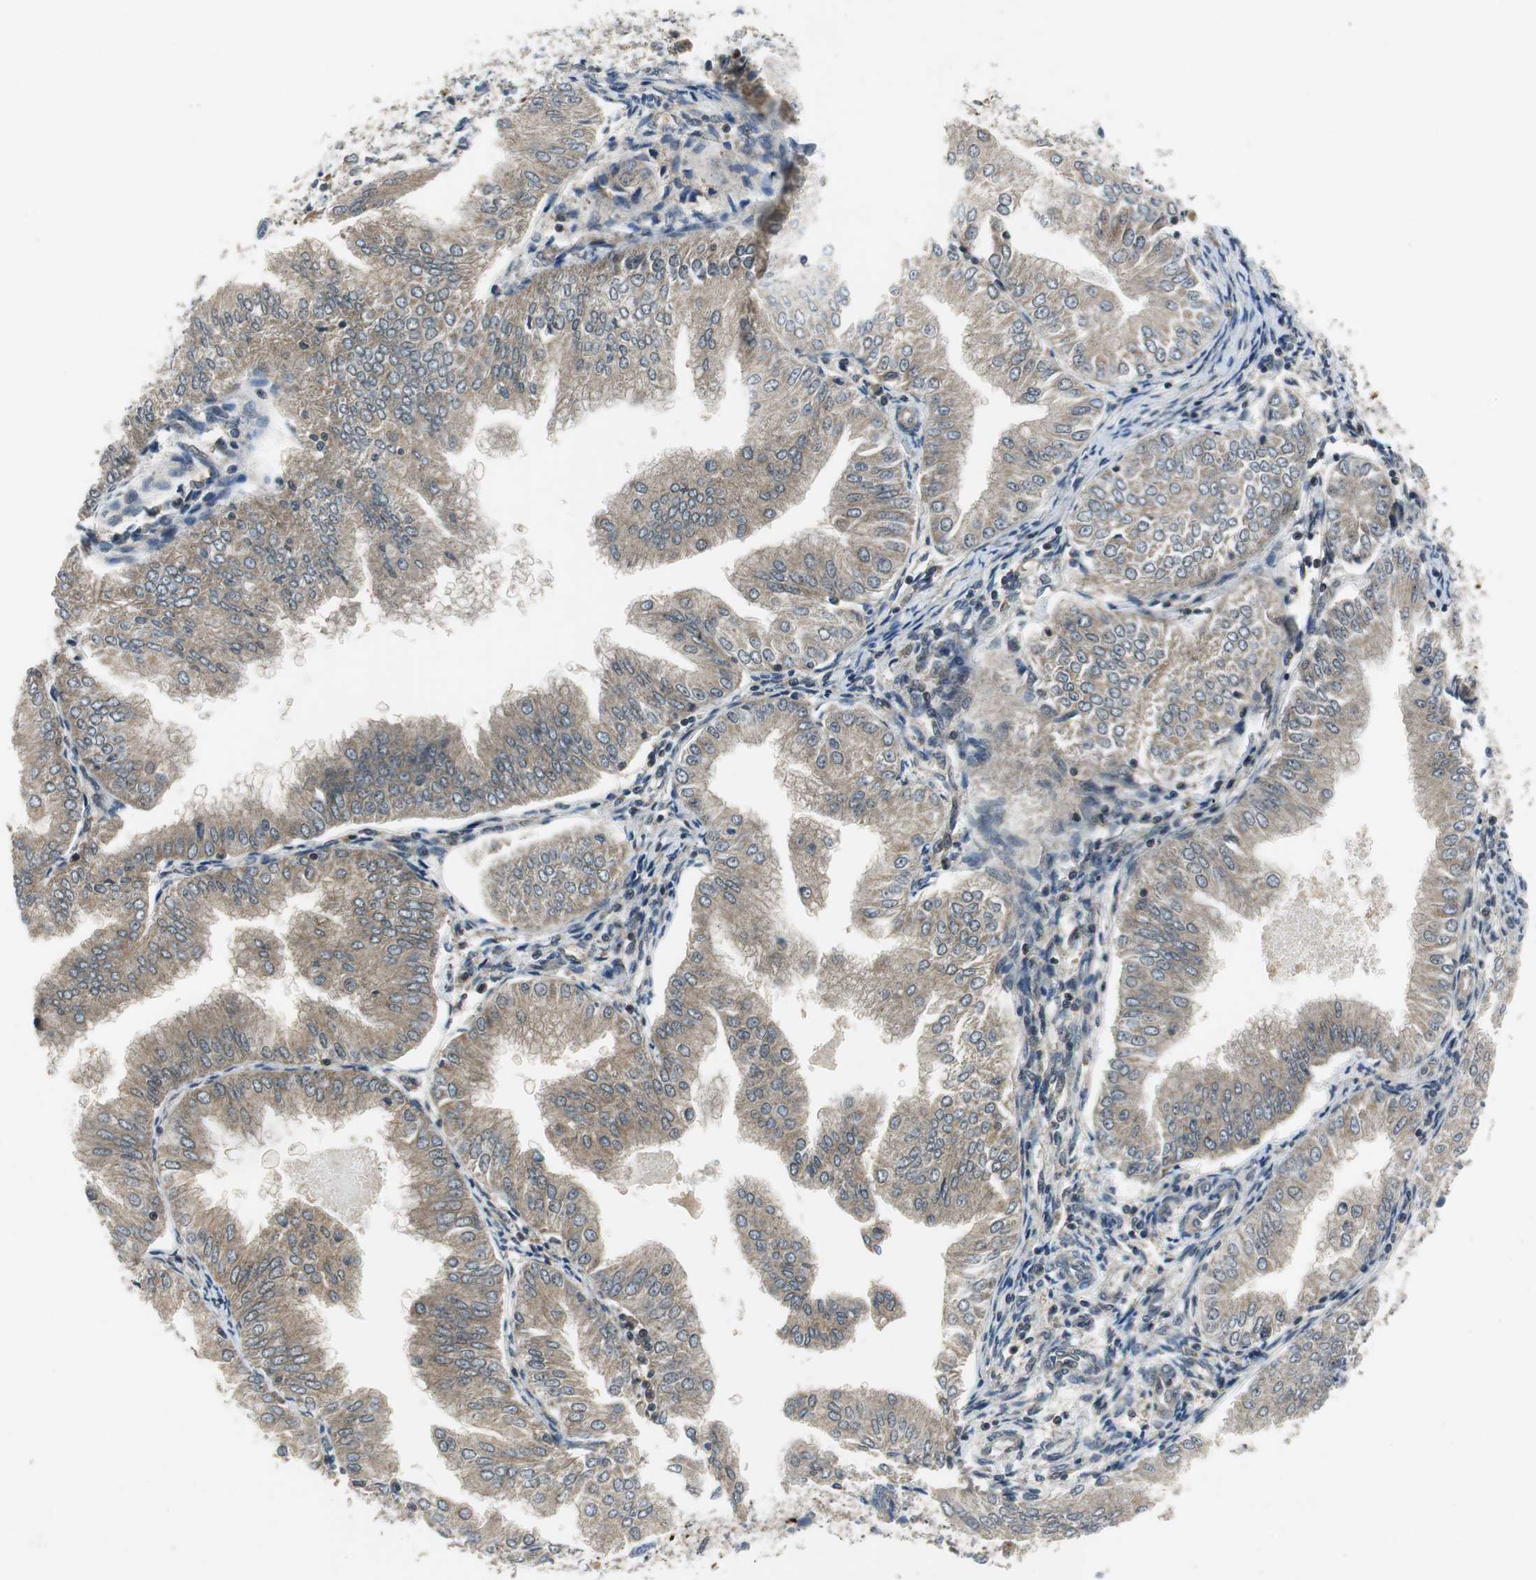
{"staining": {"intensity": "weak", "quantity": "25%-75%", "location": "cytoplasmic/membranous,nuclear"}, "tissue": "endometrial cancer", "cell_type": "Tumor cells", "image_type": "cancer", "snomed": [{"axis": "morphology", "description": "Adenocarcinoma, NOS"}, {"axis": "topography", "description": "Endometrium"}], "caption": "Immunohistochemical staining of human endometrial cancer demonstrates low levels of weak cytoplasmic/membranous and nuclear protein staining in approximately 25%-75% of tumor cells.", "gene": "ORM1", "patient": {"sex": "female", "age": 53}}